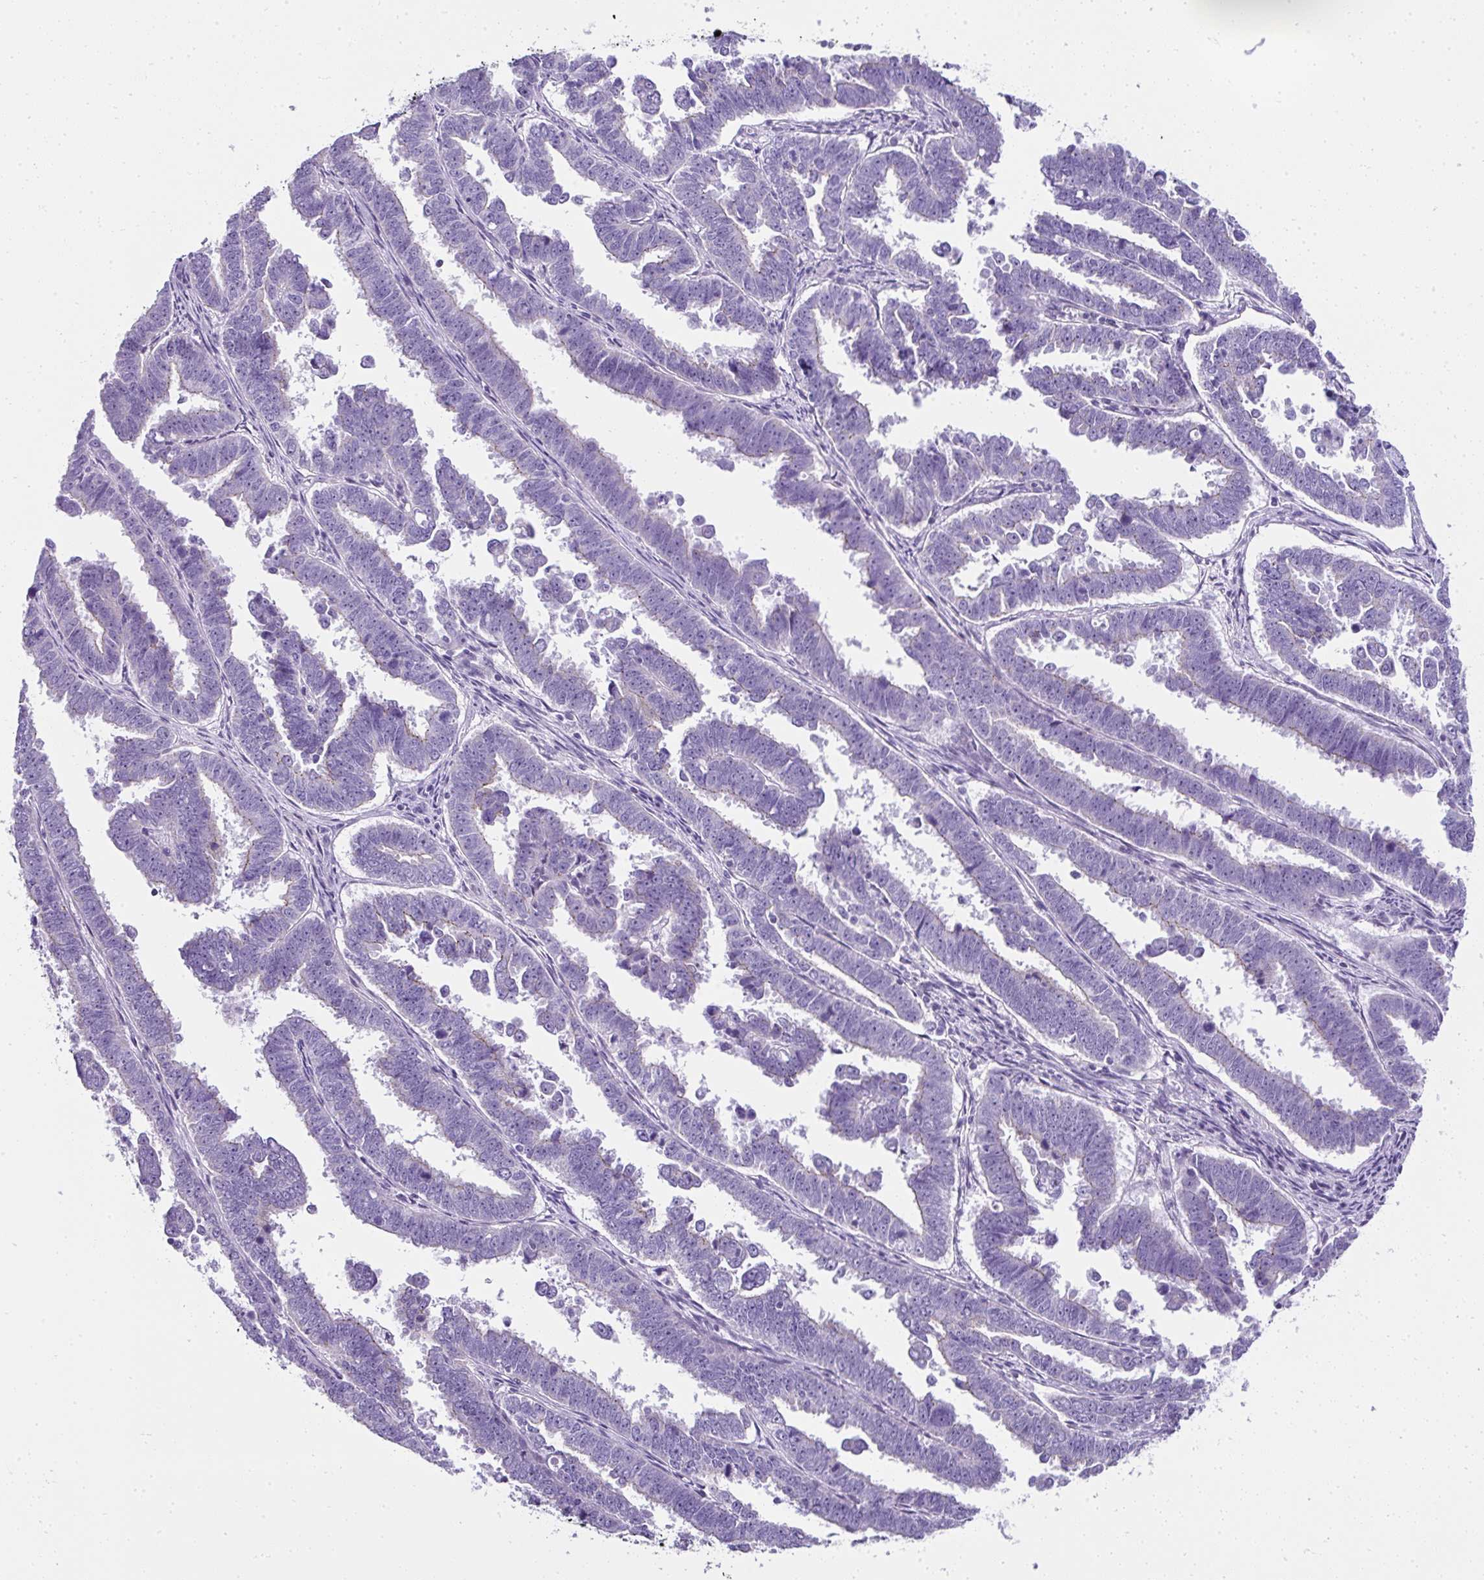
{"staining": {"intensity": "negative", "quantity": "none", "location": "none"}, "tissue": "endometrial cancer", "cell_type": "Tumor cells", "image_type": "cancer", "snomed": [{"axis": "morphology", "description": "Adenocarcinoma, NOS"}, {"axis": "topography", "description": "Endometrium"}], "caption": "Immunohistochemistry (IHC) histopathology image of endometrial cancer stained for a protein (brown), which exhibits no staining in tumor cells.", "gene": "RNF183", "patient": {"sex": "female", "age": 75}}